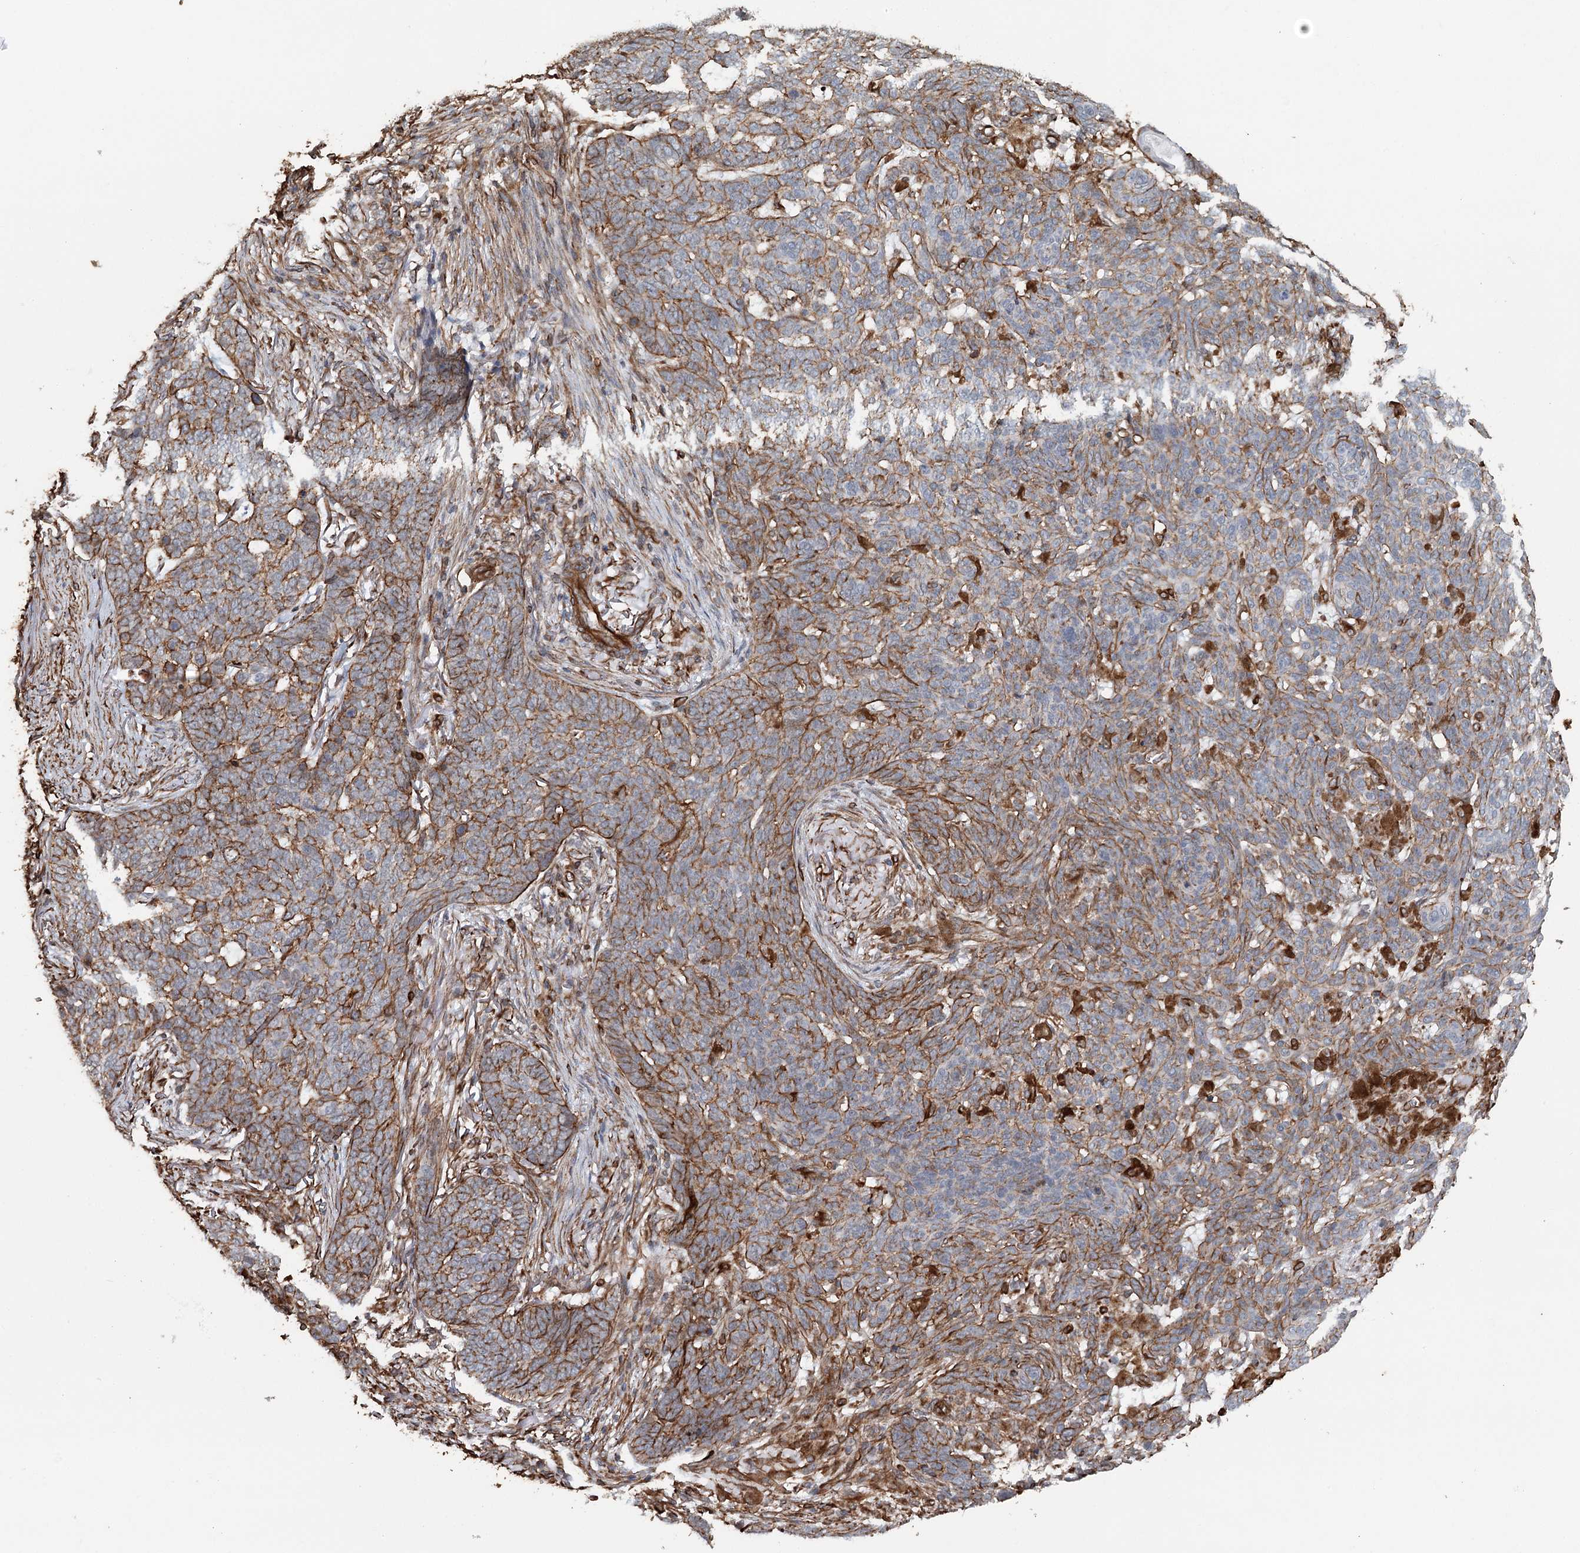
{"staining": {"intensity": "moderate", "quantity": ">75%", "location": "cytoplasmic/membranous"}, "tissue": "skin cancer", "cell_type": "Tumor cells", "image_type": "cancer", "snomed": [{"axis": "morphology", "description": "Basal cell carcinoma"}, {"axis": "topography", "description": "Skin"}], "caption": "Immunohistochemistry (IHC) micrograph of neoplastic tissue: basal cell carcinoma (skin) stained using immunohistochemistry shows medium levels of moderate protein expression localized specifically in the cytoplasmic/membranous of tumor cells, appearing as a cytoplasmic/membranous brown color.", "gene": "SYNPO", "patient": {"sex": "male", "age": 85}}